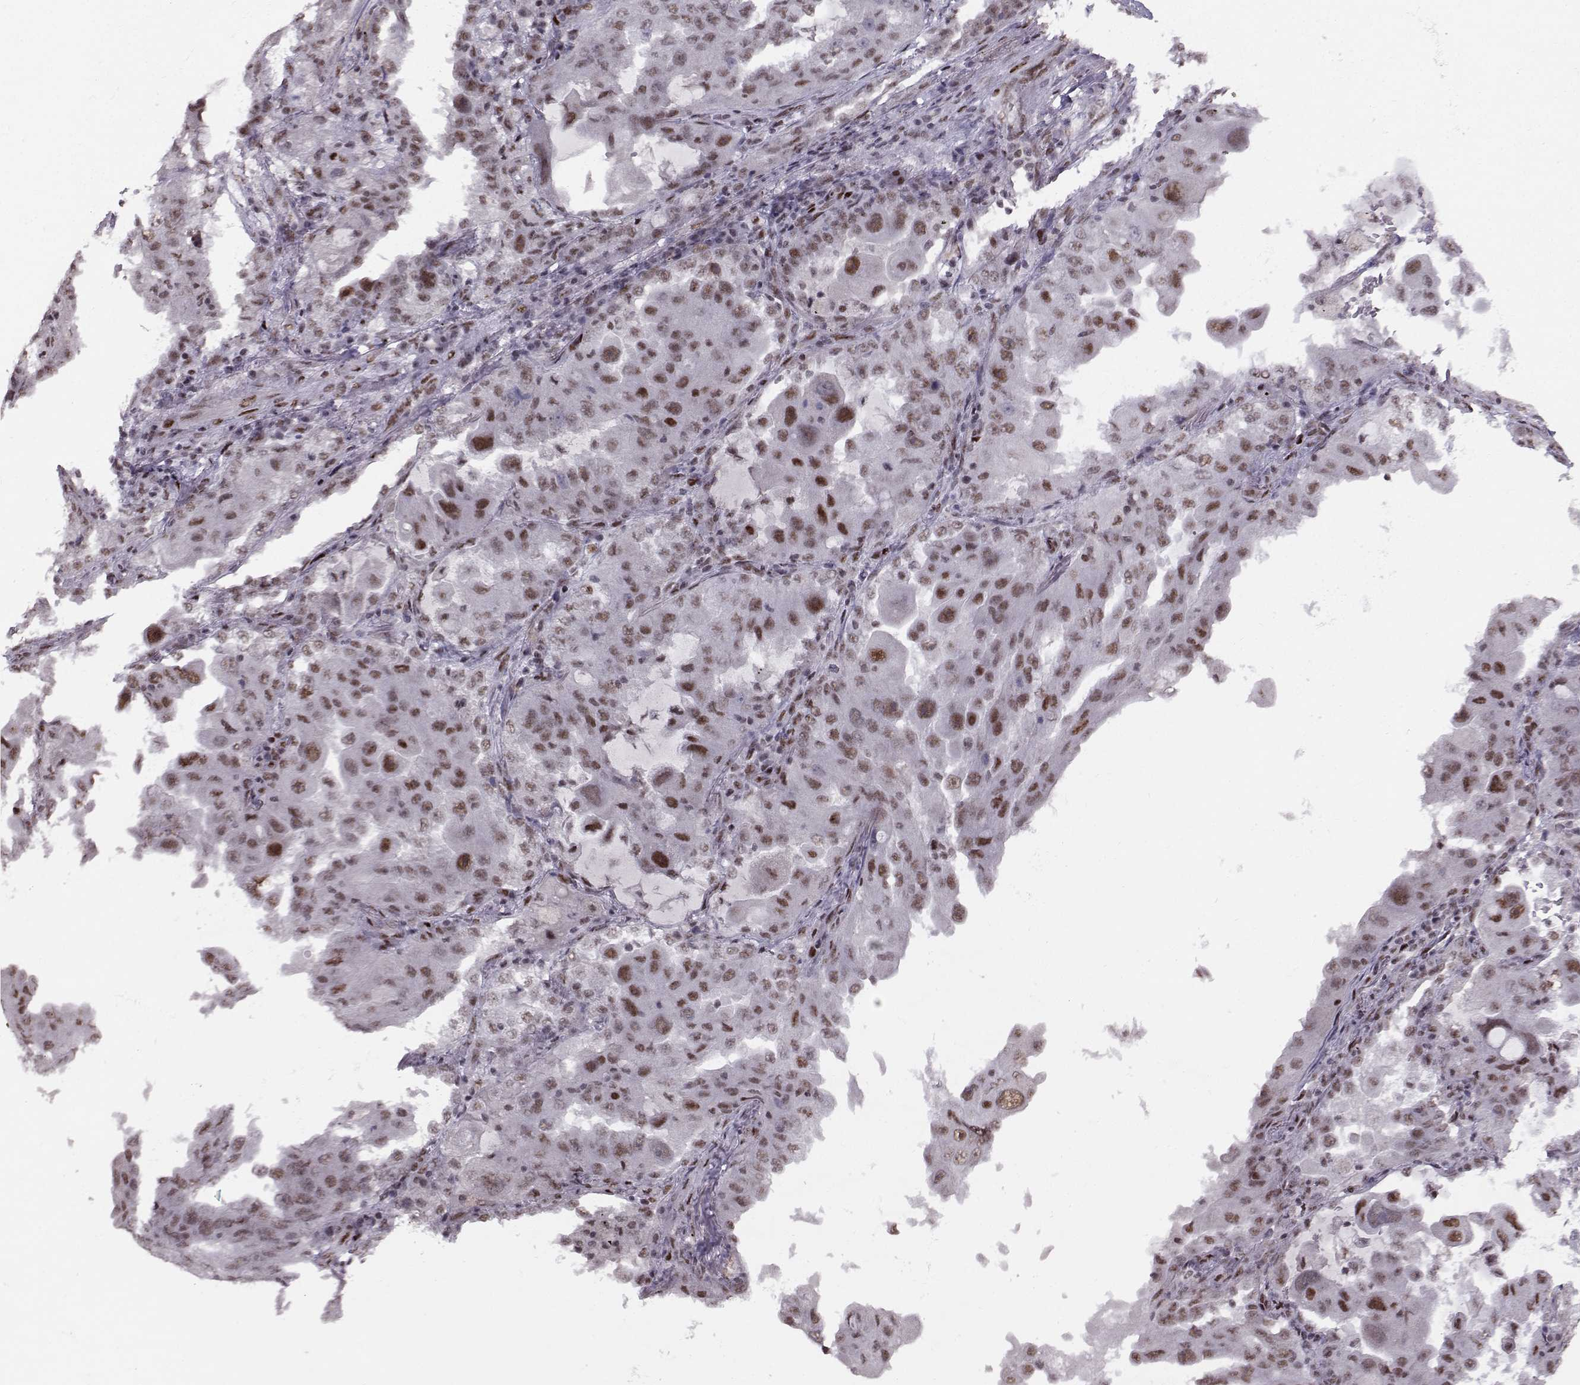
{"staining": {"intensity": "moderate", "quantity": "25%-75%", "location": "nuclear"}, "tissue": "lung cancer", "cell_type": "Tumor cells", "image_type": "cancer", "snomed": [{"axis": "morphology", "description": "Adenocarcinoma, NOS"}, {"axis": "topography", "description": "Lung"}], "caption": "Brown immunohistochemical staining in human lung cancer (adenocarcinoma) exhibits moderate nuclear staining in about 25%-75% of tumor cells.", "gene": "SNAPC2", "patient": {"sex": "female", "age": 61}}